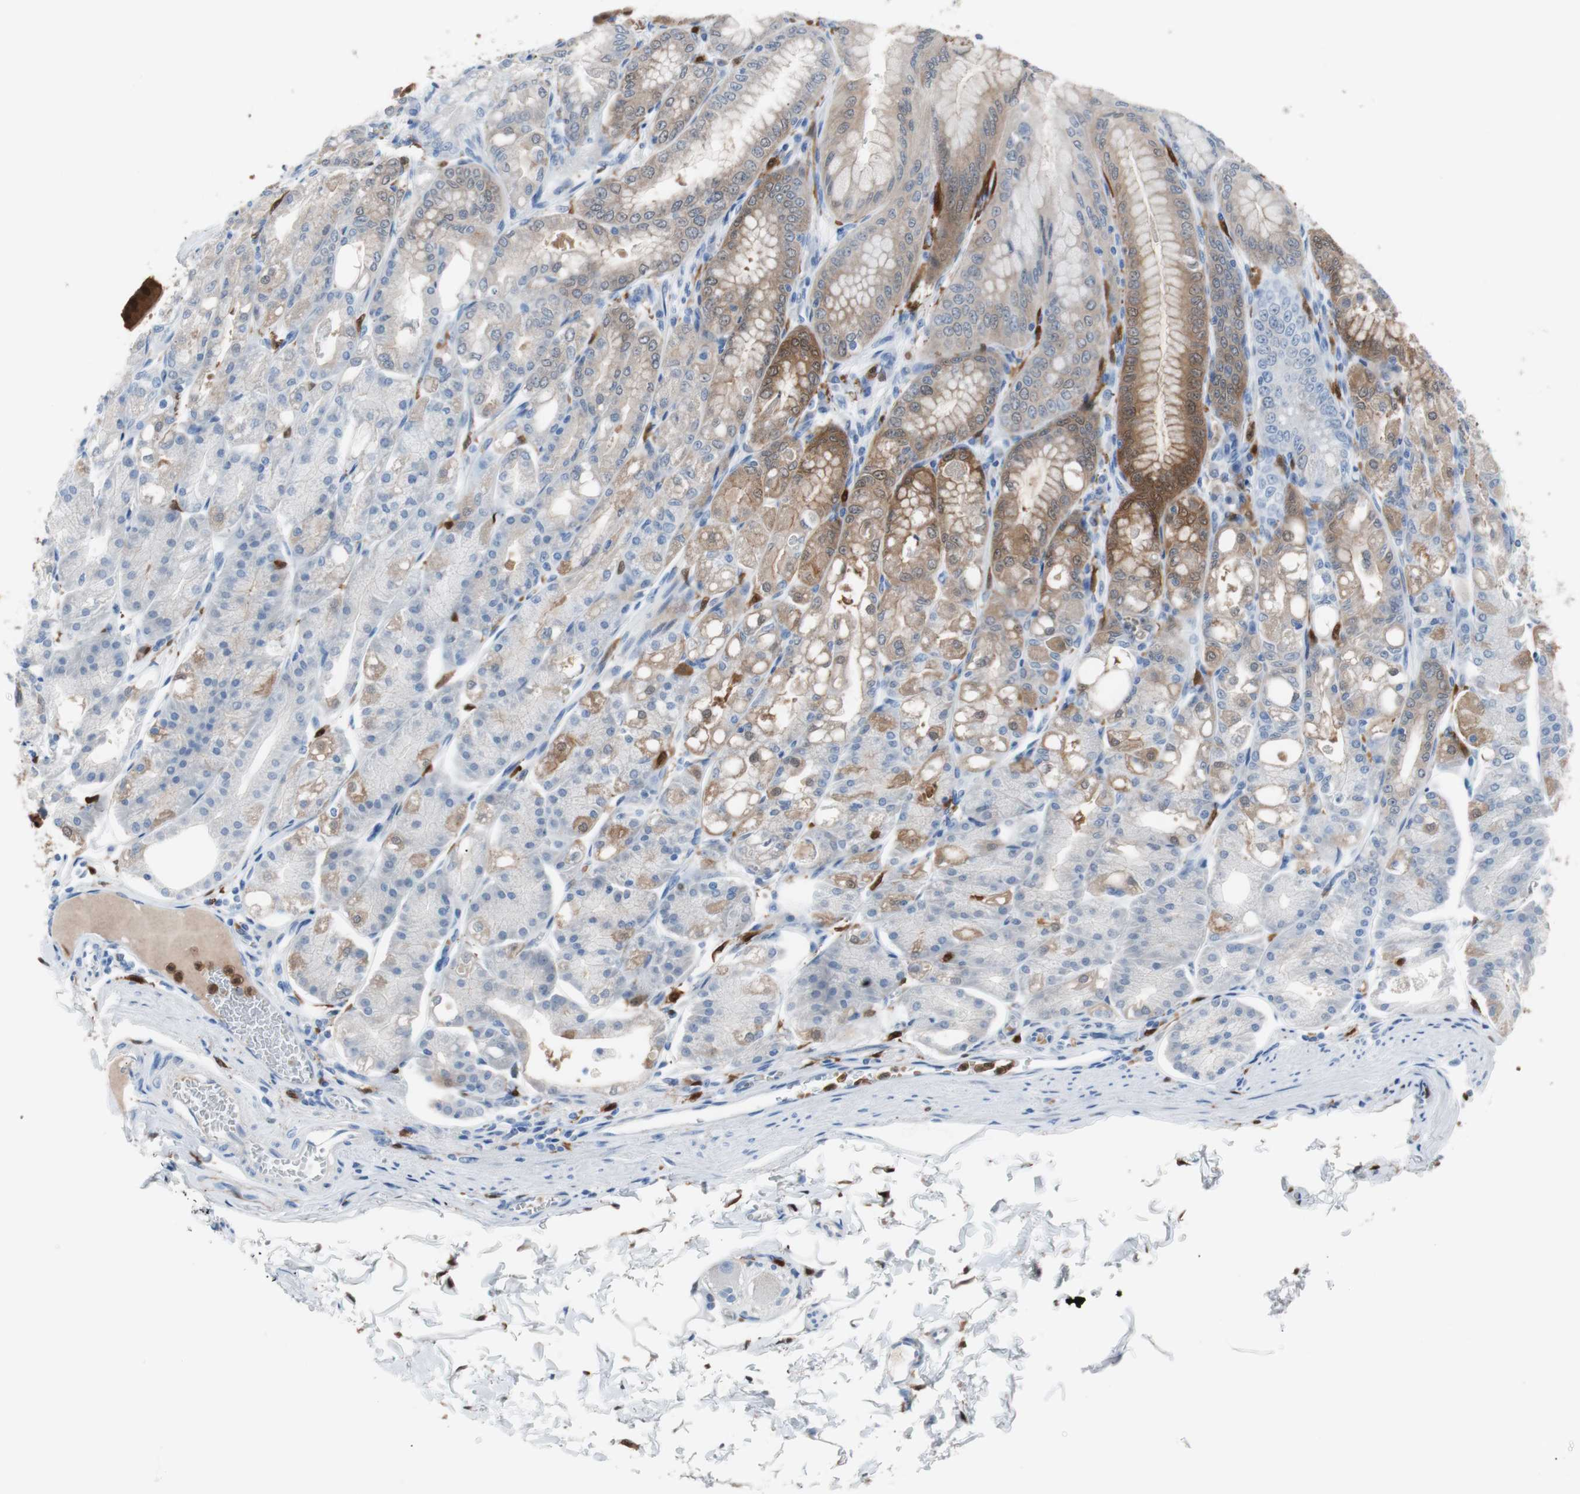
{"staining": {"intensity": "moderate", "quantity": "25%-75%", "location": "cytoplasmic/membranous,nuclear"}, "tissue": "stomach", "cell_type": "Glandular cells", "image_type": "normal", "snomed": [{"axis": "morphology", "description": "Normal tissue, NOS"}, {"axis": "topography", "description": "Stomach, lower"}], "caption": "Glandular cells reveal moderate cytoplasmic/membranous,nuclear expression in approximately 25%-75% of cells in benign stomach.", "gene": "IL18", "patient": {"sex": "male", "age": 71}}